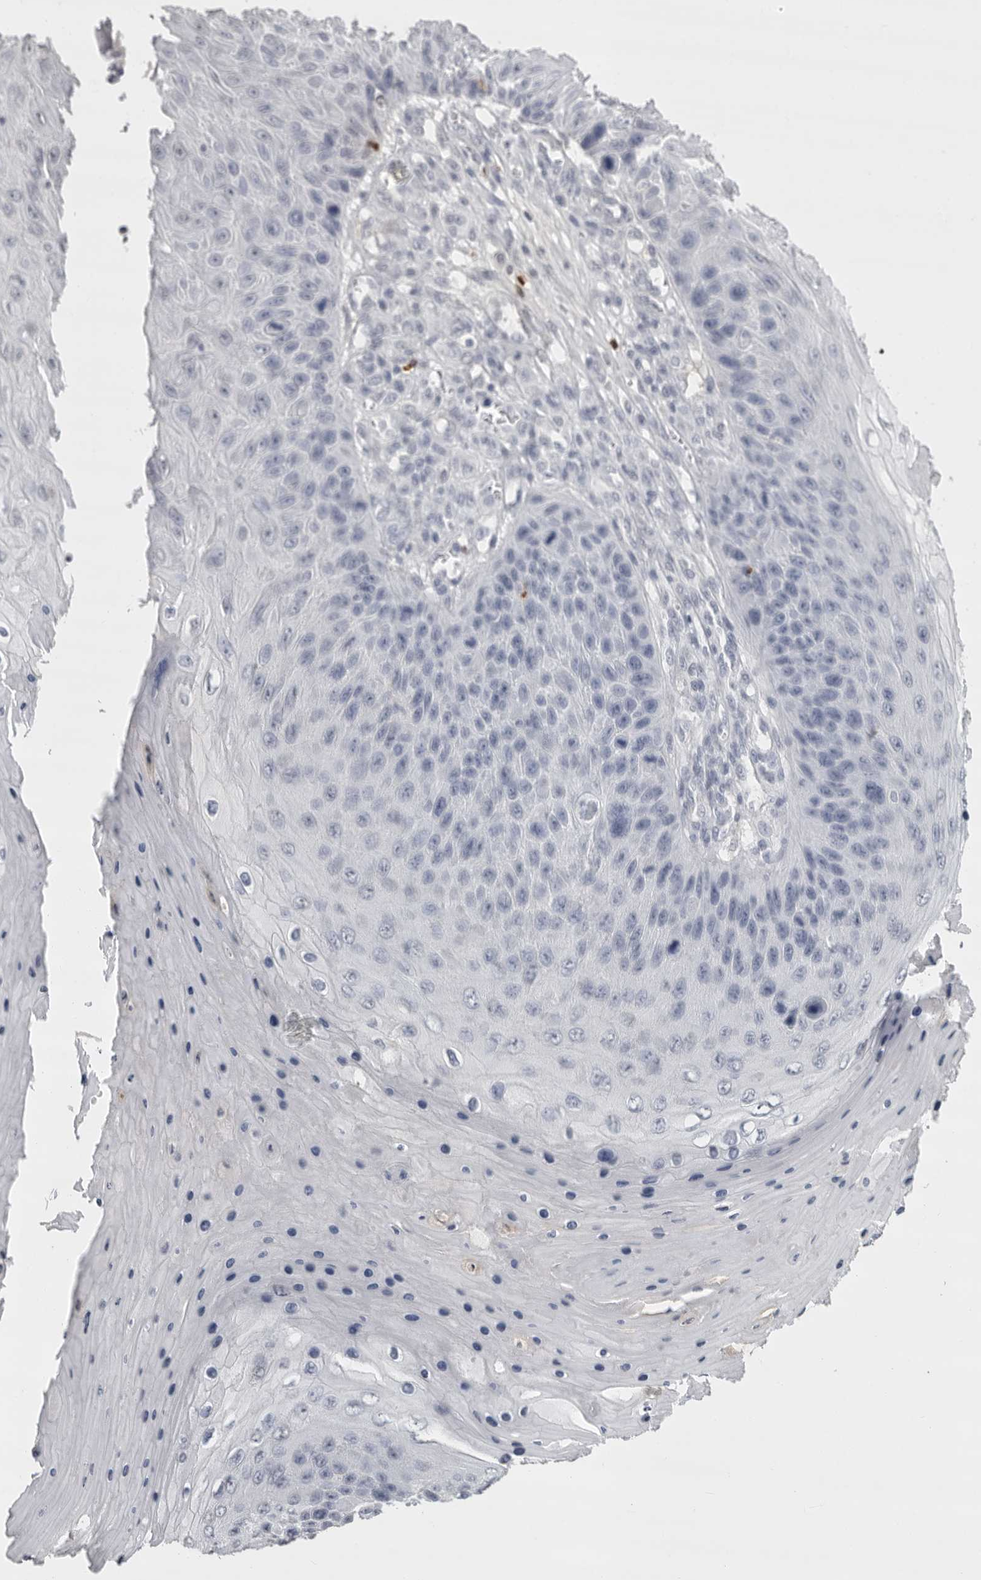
{"staining": {"intensity": "negative", "quantity": "none", "location": "none"}, "tissue": "skin cancer", "cell_type": "Tumor cells", "image_type": "cancer", "snomed": [{"axis": "morphology", "description": "Squamous cell carcinoma, NOS"}, {"axis": "topography", "description": "Skin"}], "caption": "This micrograph is of skin cancer (squamous cell carcinoma) stained with IHC to label a protein in brown with the nuclei are counter-stained blue. There is no staining in tumor cells.", "gene": "GNLY", "patient": {"sex": "female", "age": 88}}